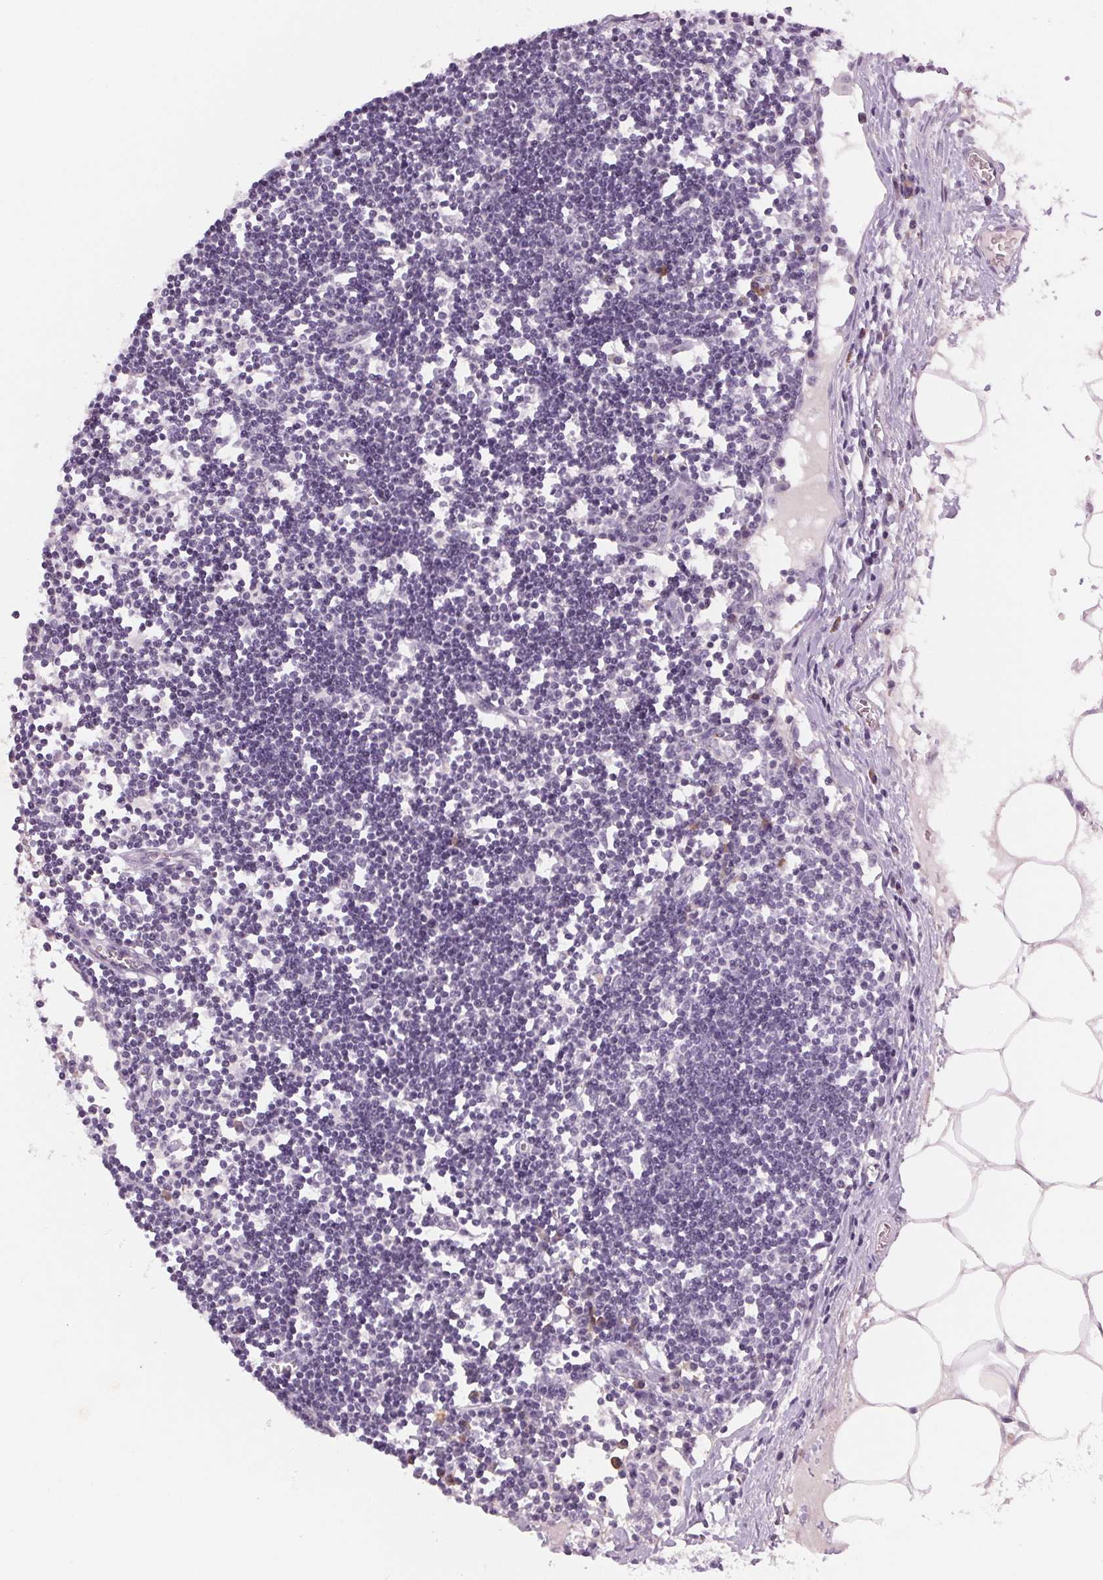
{"staining": {"intensity": "weak", "quantity": "<25%", "location": "cytoplasmic/membranous"}, "tissue": "lymph node", "cell_type": "Germinal center cells", "image_type": "normal", "snomed": [{"axis": "morphology", "description": "Normal tissue, NOS"}, {"axis": "topography", "description": "Lymph node"}], "caption": "Micrograph shows no significant protein staining in germinal center cells of normal lymph node. Brightfield microscopy of immunohistochemistry (IHC) stained with DAB (3,3'-diaminobenzidine) (brown) and hematoxylin (blue), captured at high magnification.", "gene": "HSF5", "patient": {"sex": "female", "age": 65}}